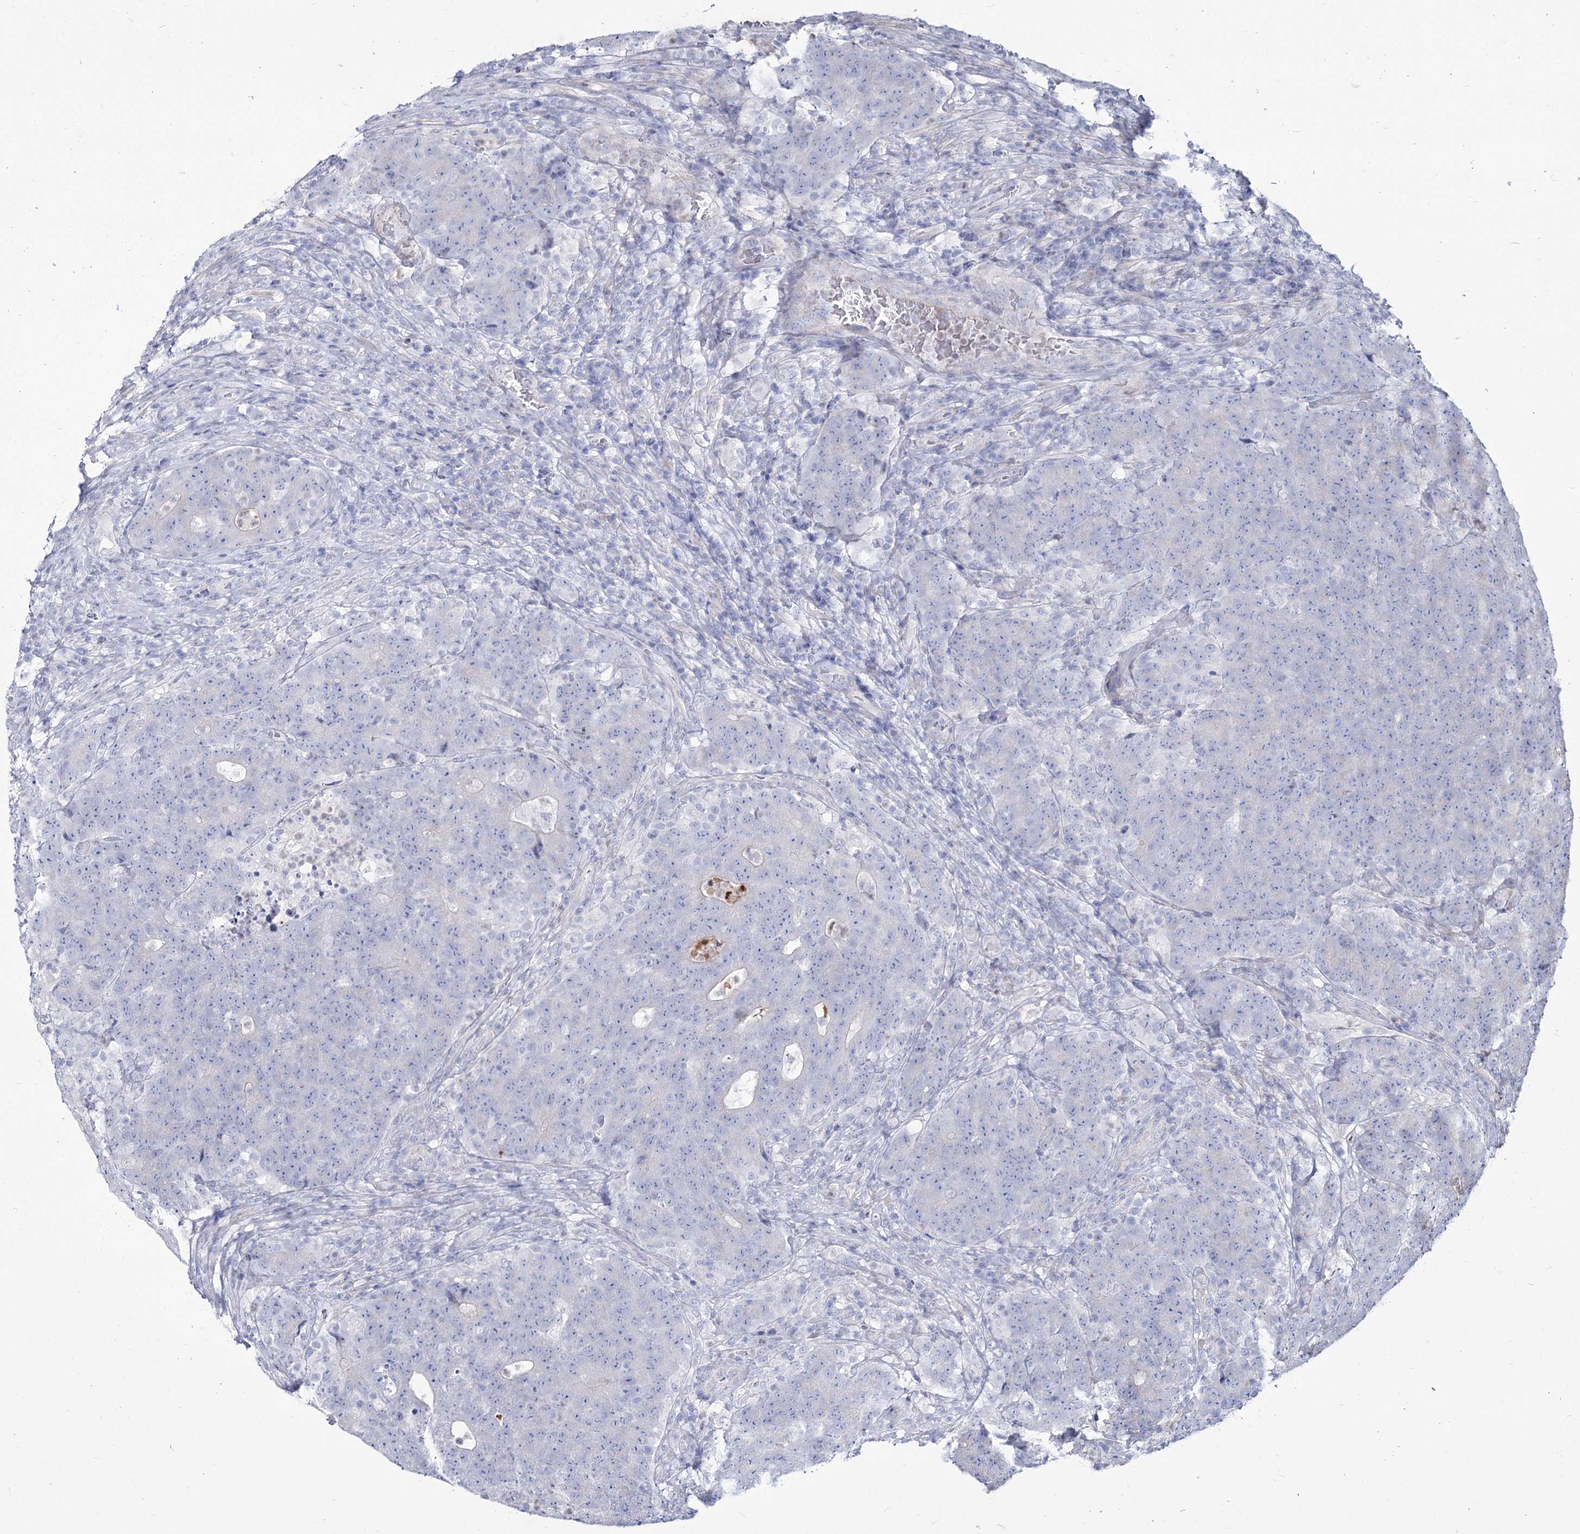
{"staining": {"intensity": "negative", "quantity": "none", "location": "none"}, "tissue": "colorectal cancer", "cell_type": "Tumor cells", "image_type": "cancer", "snomed": [{"axis": "morphology", "description": "Adenocarcinoma, NOS"}, {"axis": "topography", "description": "Colon"}], "caption": "The immunohistochemistry photomicrograph has no significant positivity in tumor cells of adenocarcinoma (colorectal) tissue.", "gene": "ME3", "patient": {"sex": "female", "age": 75}}